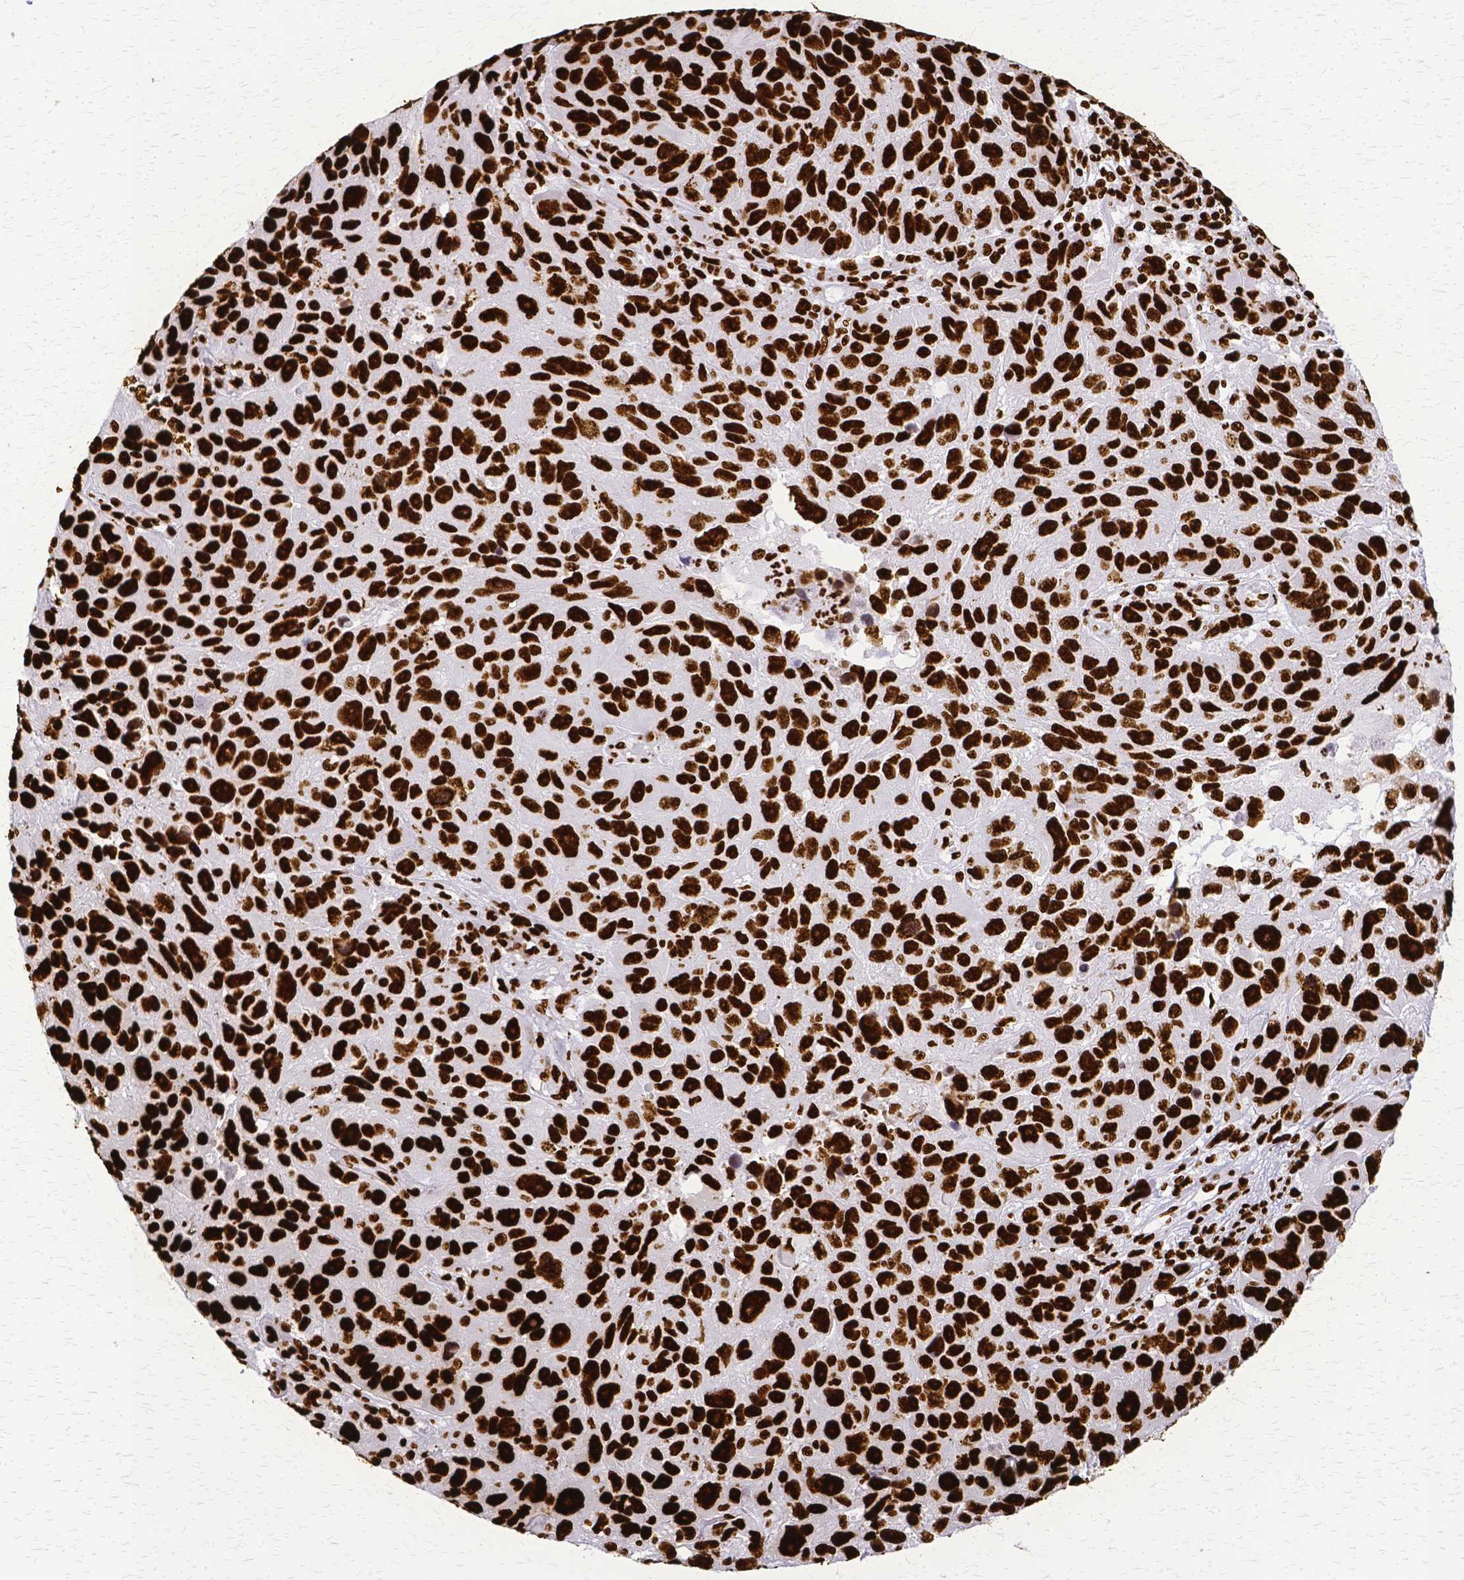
{"staining": {"intensity": "strong", "quantity": ">75%", "location": "nuclear"}, "tissue": "melanoma", "cell_type": "Tumor cells", "image_type": "cancer", "snomed": [{"axis": "morphology", "description": "Malignant melanoma, NOS"}, {"axis": "topography", "description": "Skin"}], "caption": "Protein staining of malignant melanoma tissue exhibits strong nuclear expression in about >75% of tumor cells. Ihc stains the protein of interest in brown and the nuclei are stained blue.", "gene": "SFPQ", "patient": {"sex": "male", "age": 53}}